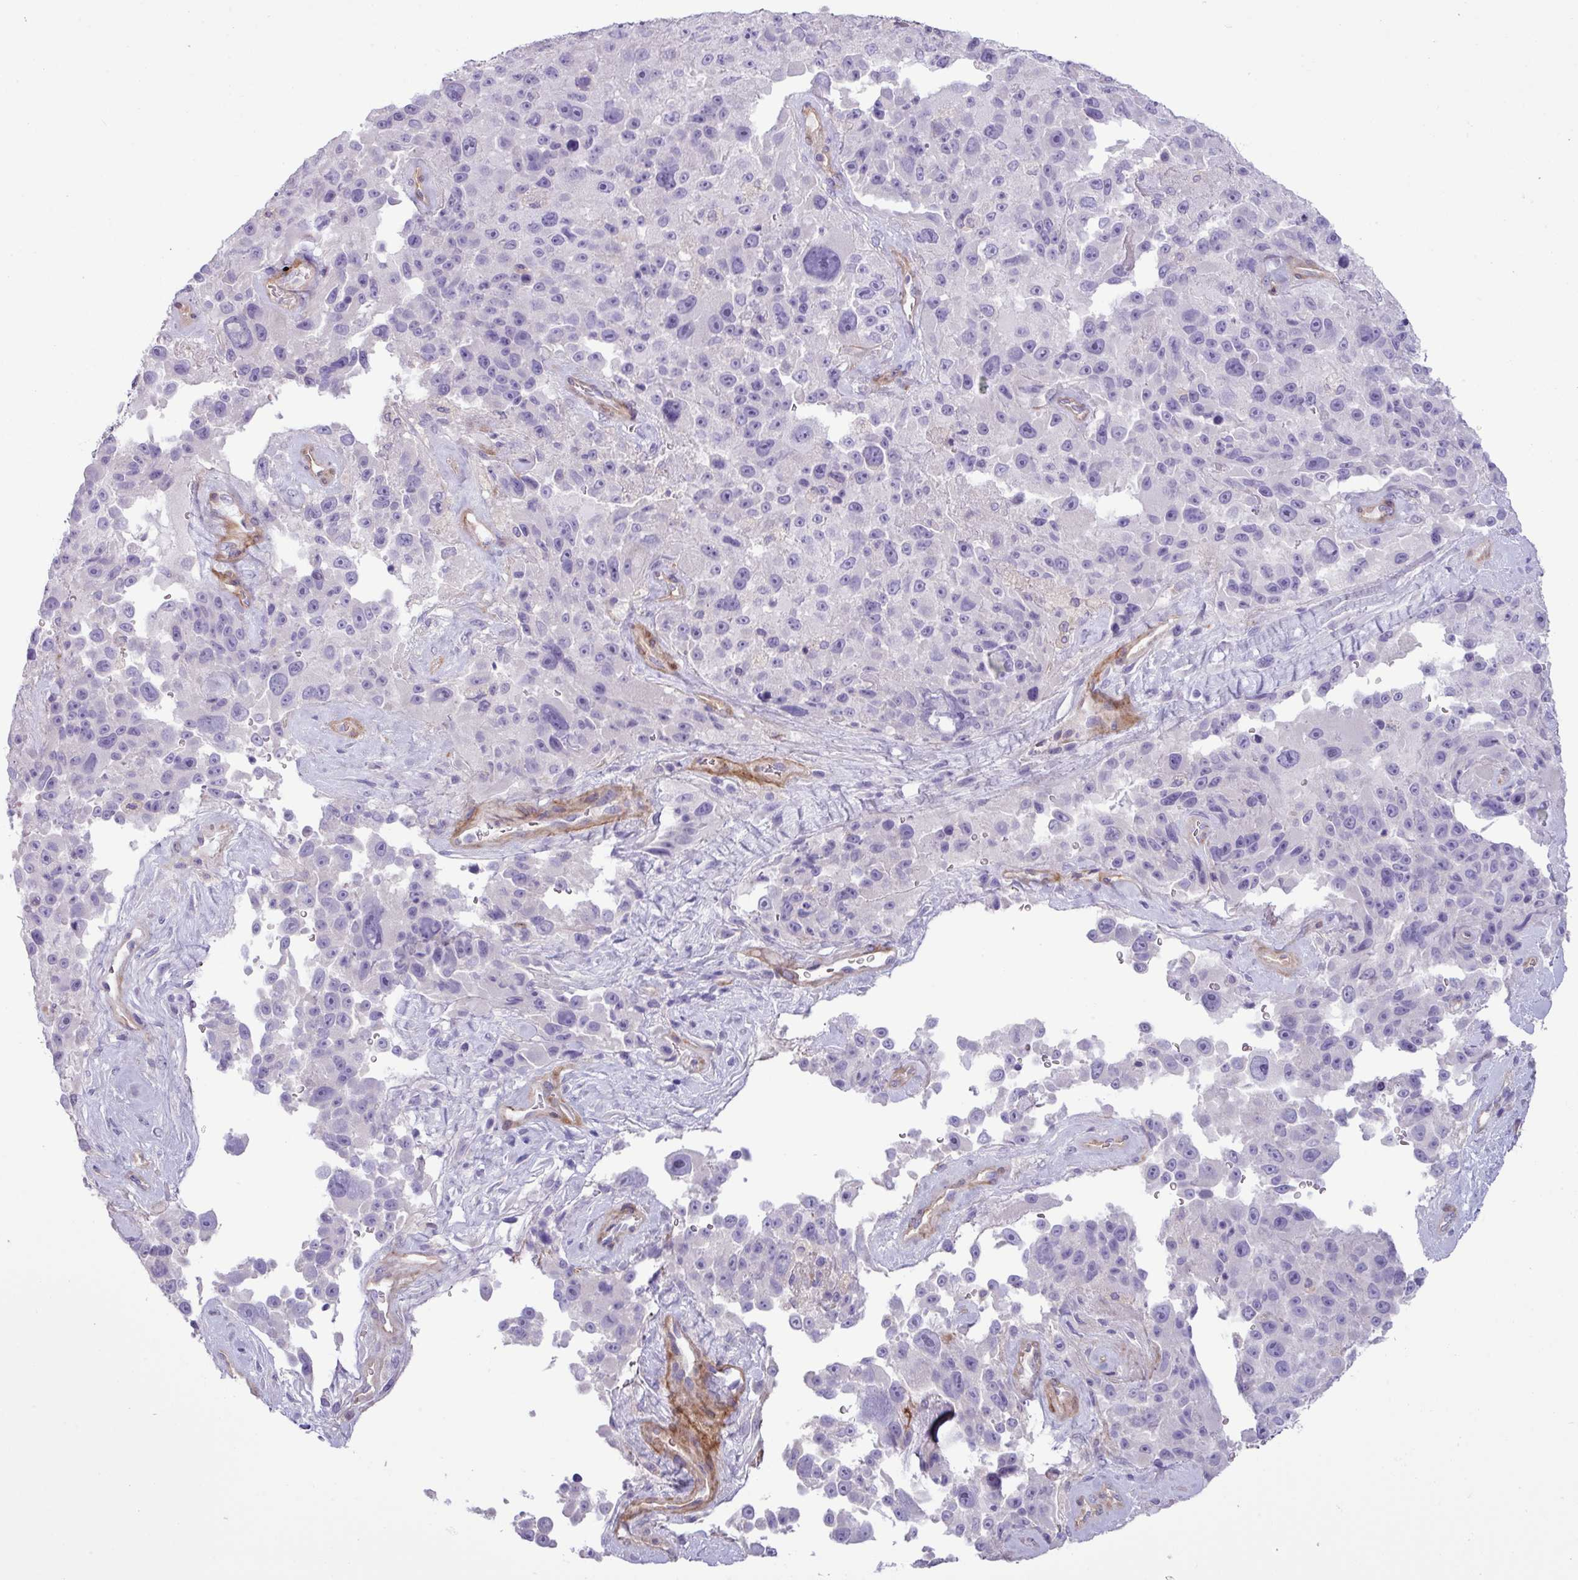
{"staining": {"intensity": "negative", "quantity": "none", "location": "none"}, "tissue": "melanoma", "cell_type": "Tumor cells", "image_type": "cancer", "snomed": [{"axis": "morphology", "description": "Malignant melanoma, Metastatic site"}, {"axis": "topography", "description": "Lymph node"}], "caption": "A micrograph of malignant melanoma (metastatic site) stained for a protein exhibits no brown staining in tumor cells.", "gene": "KIRREL3", "patient": {"sex": "male", "age": 62}}